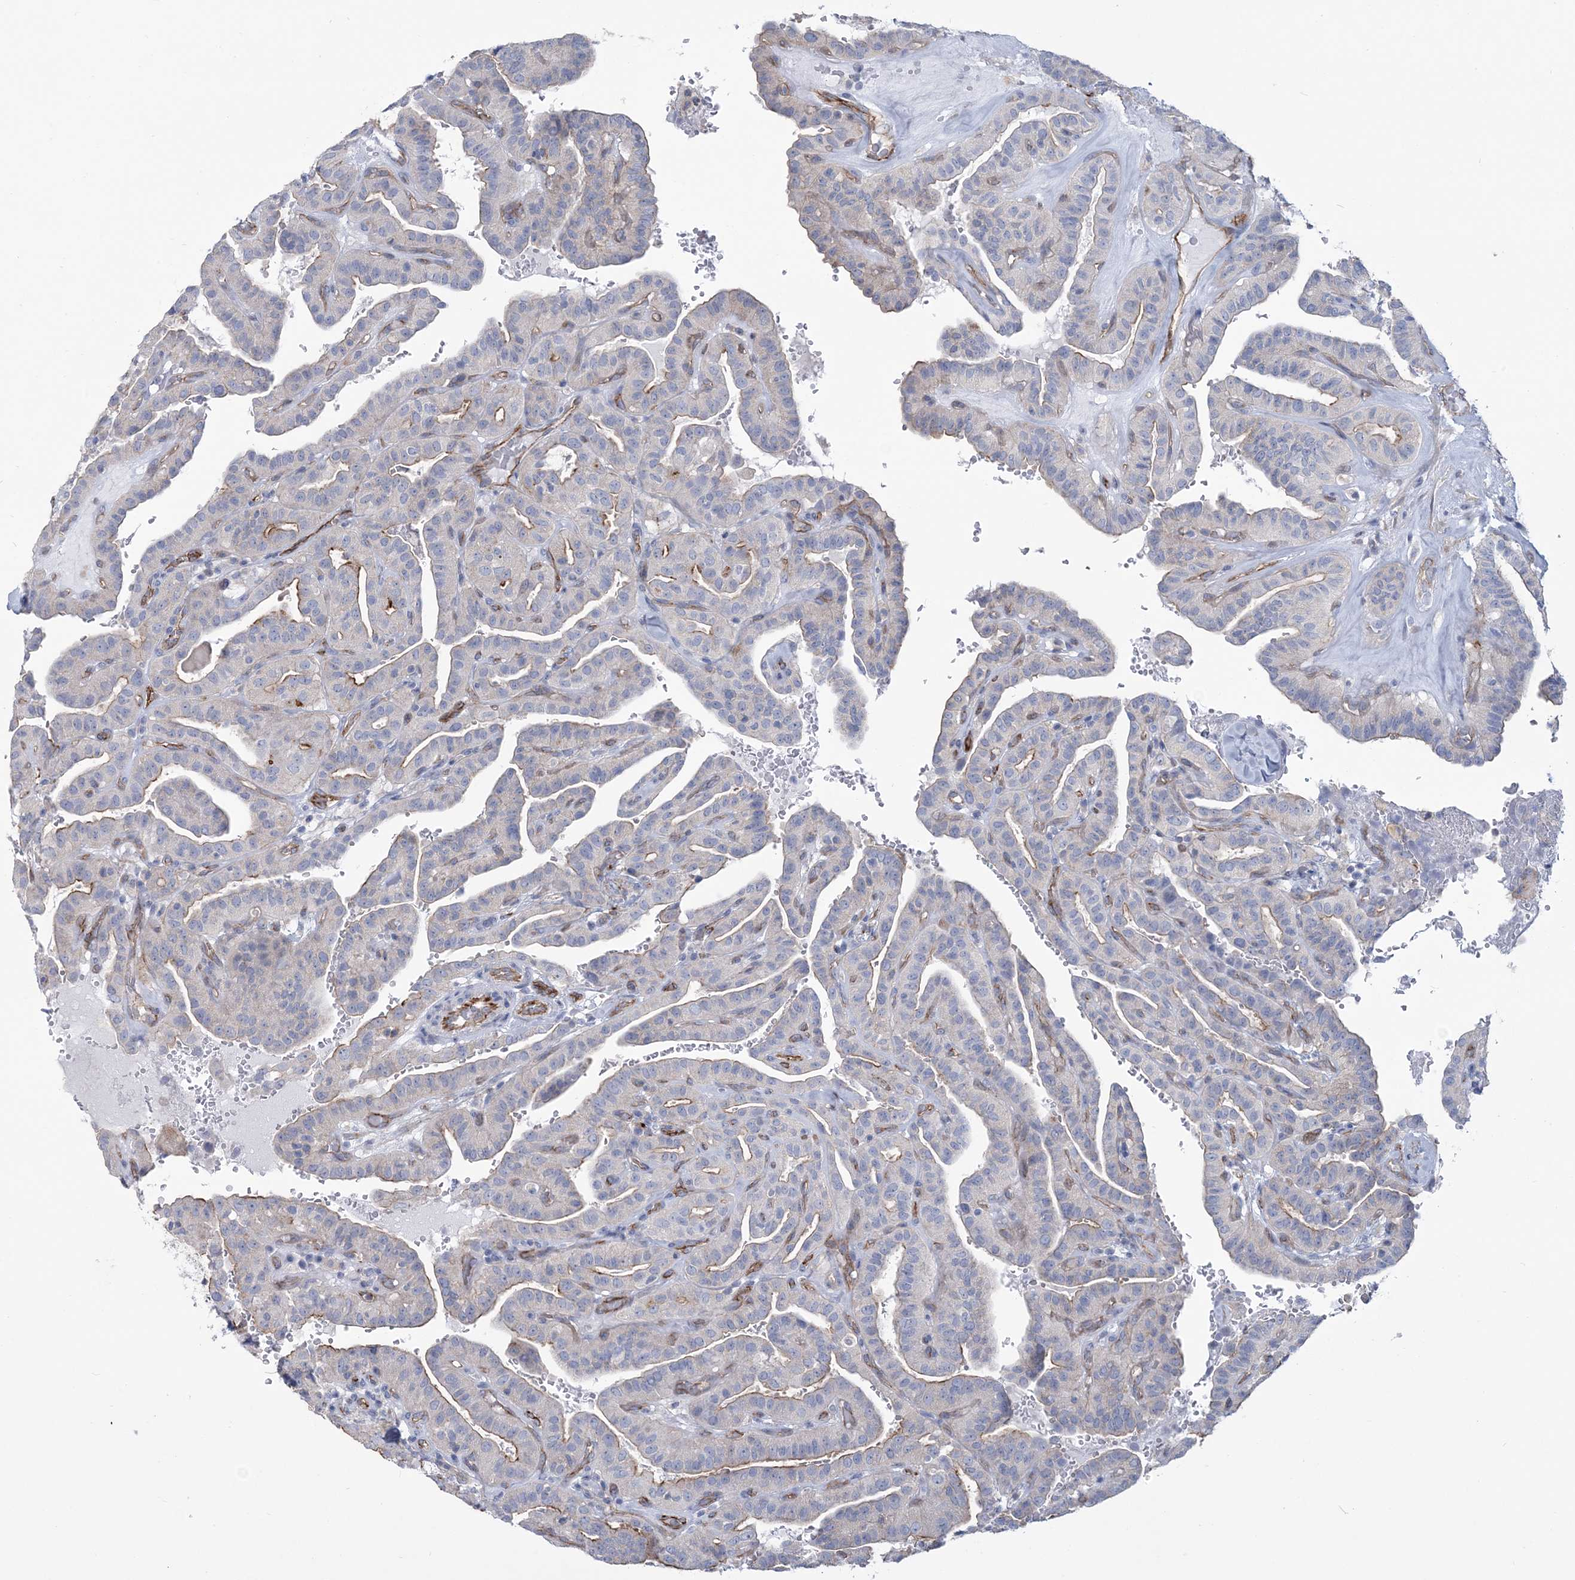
{"staining": {"intensity": "weak", "quantity": "<25%", "location": "cytoplasmic/membranous"}, "tissue": "thyroid cancer", "cell_type": "Tumor cells", "image_type": "cancer", "snomed": [{"axis": "morphology", "description": "Papillary adenocarcinoma, NOS"}, {"axis": "topography", "description": "Thyroid gland"}], "caption": "Immunohistochemistry (IHC) micrograph of neoplastic tissue: thyroid papillary adenocarcinoma stained with DAB exhibits no significant protein expression in tumor cells. Nuclei are stained in blue.", "gene": "RAB11FIP5", "patient": {"sex": "male", "age": 77}}